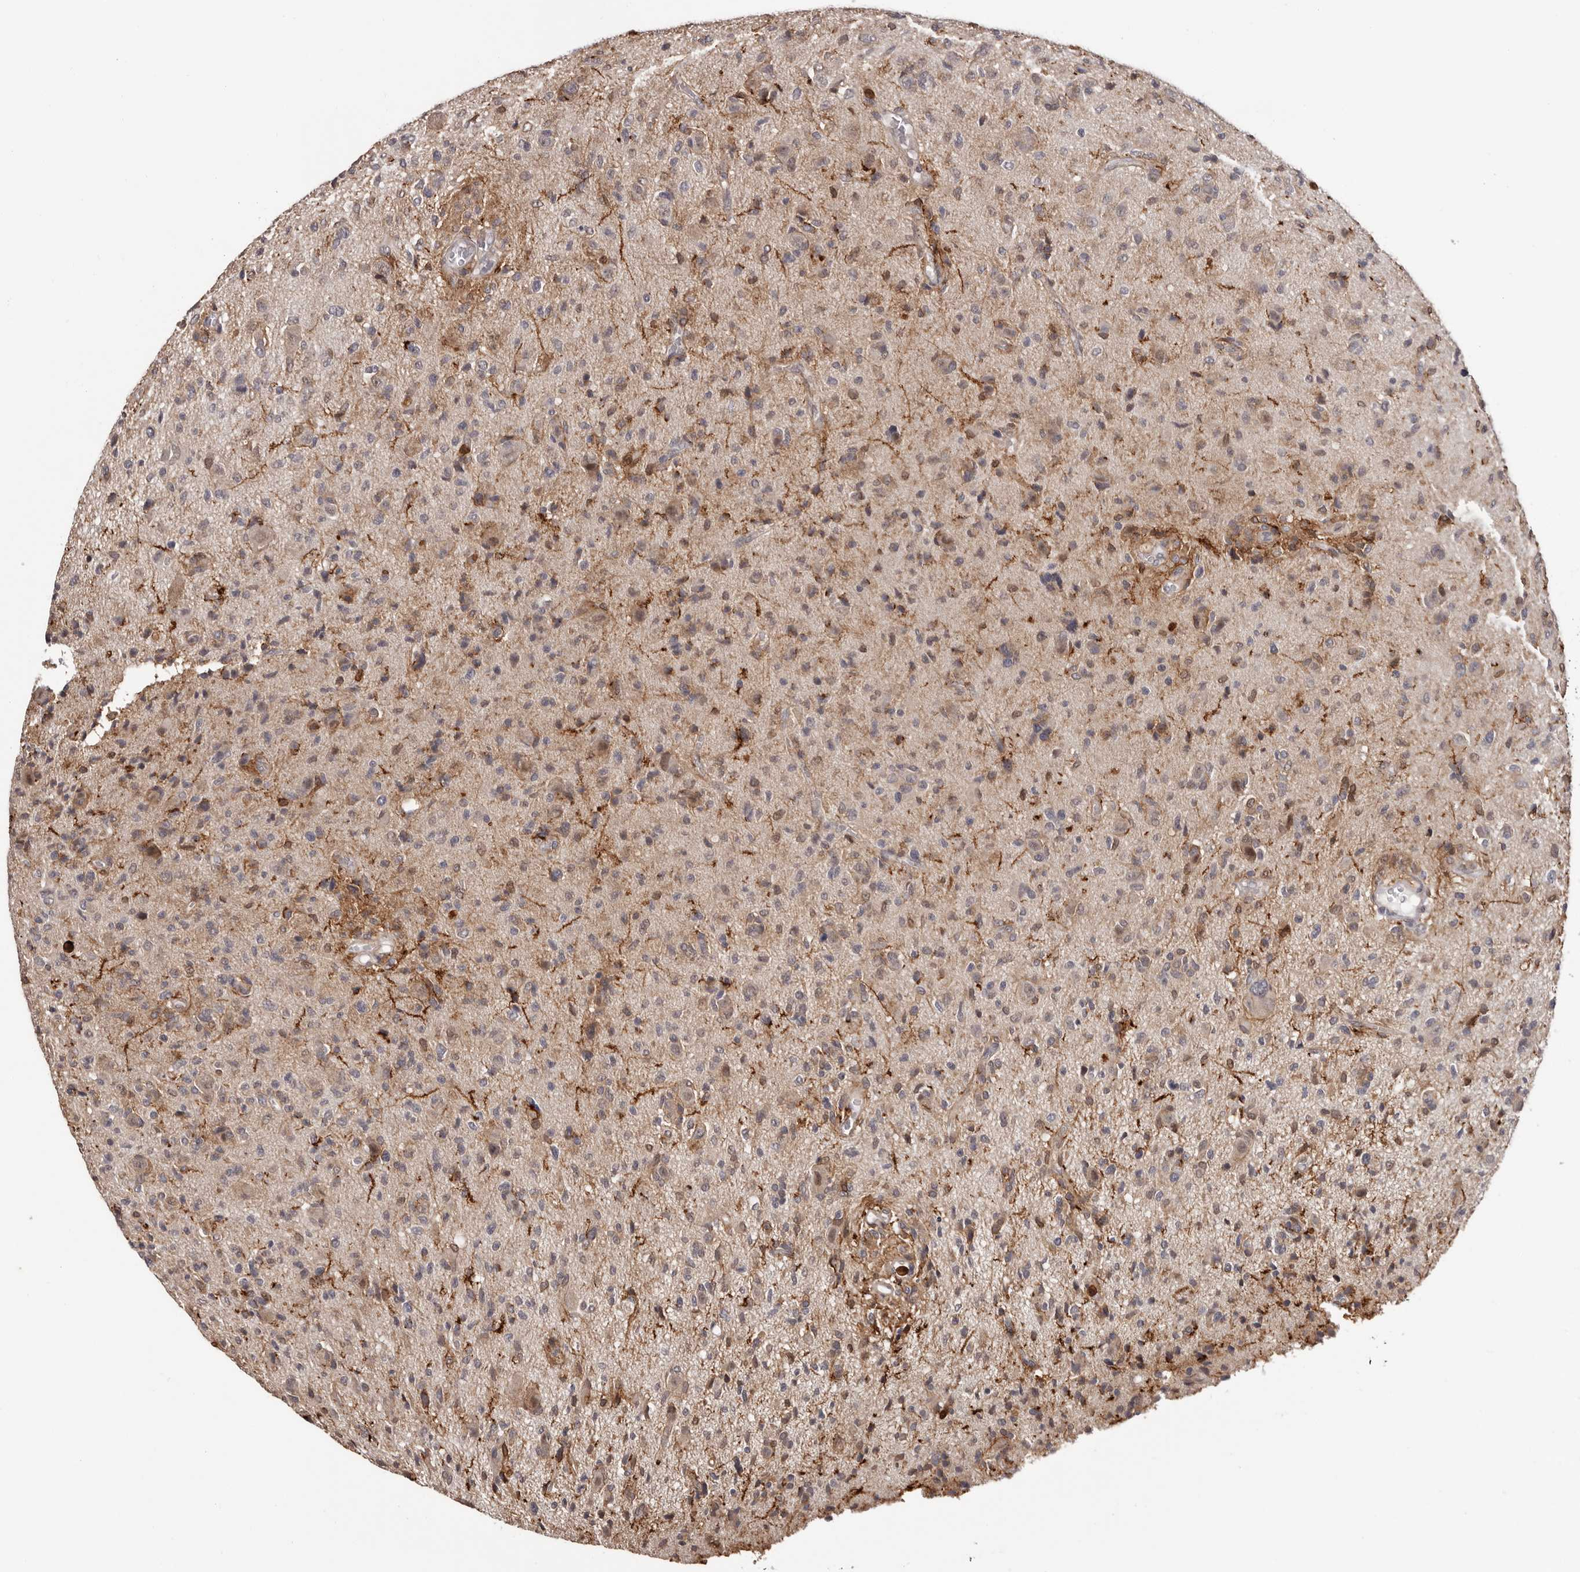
{"staining": {"intensity": "weak", "quantity": "<25%", "location": "cytoplasmic/membranous"}, "tissue": "glioma", "cell_type": "Tumor cells", "image_type": "cancer", "snomed": [{"axis": "morphology", "description": "Glioma, malignant, High grade"}, {"axis": "topography", "description": "Brain"}], "caption": "This is a photomicrograph of immunohistochemistry (IHC) staining of malignant high-grade glioma, which shows no expression in tumor cells. (Brightfield microscopy of DAB immunohistochemistry (IHC) at high magnification).", "gene": "PRR12", "patient": {"sex": "female", "age": 57}}